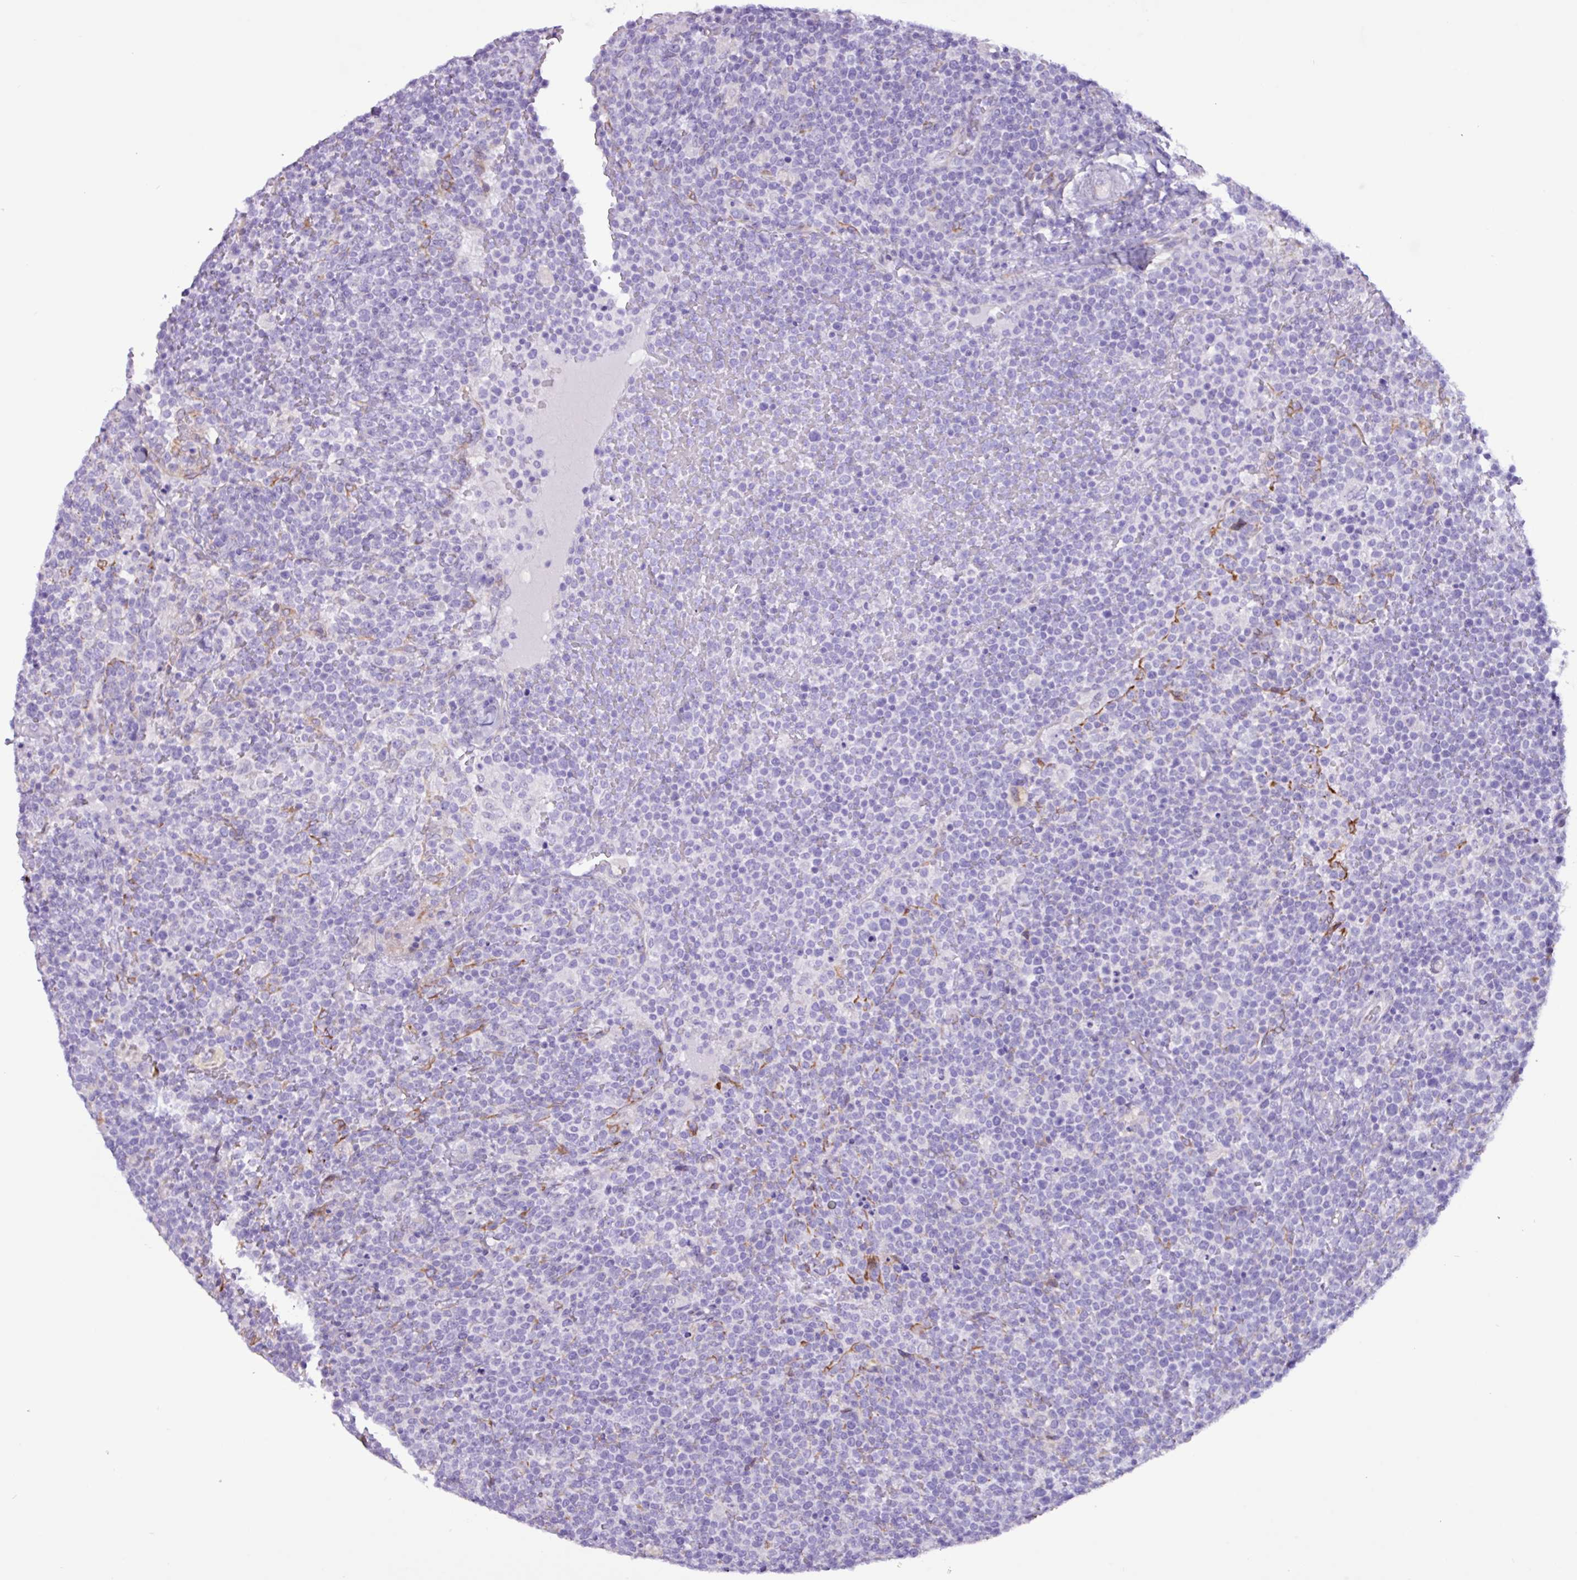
{"staining": {"intensity": "negative", "quantity": "none", "location": "none"}, "tissue": "lymphoma", "cell_type": "Tumor cells", "image_type": "cancer", "snomed": [{"axis": "morphology", "description": "Malignant lymphoma, non-Hodgkin's type, High grade"}, {"axis": "topography", "description": "Lymph node"}], "caption": "Tumor cells show no significant protein staining in malignant lymphoma, non-Hodgkin's type (high-grade). The staining is performed using DAB brown chromogen with nuclei counter-stained in using hematoxylin.", "gene": "SLC38A1", "patient": {"sex": "male", "age": 61}}